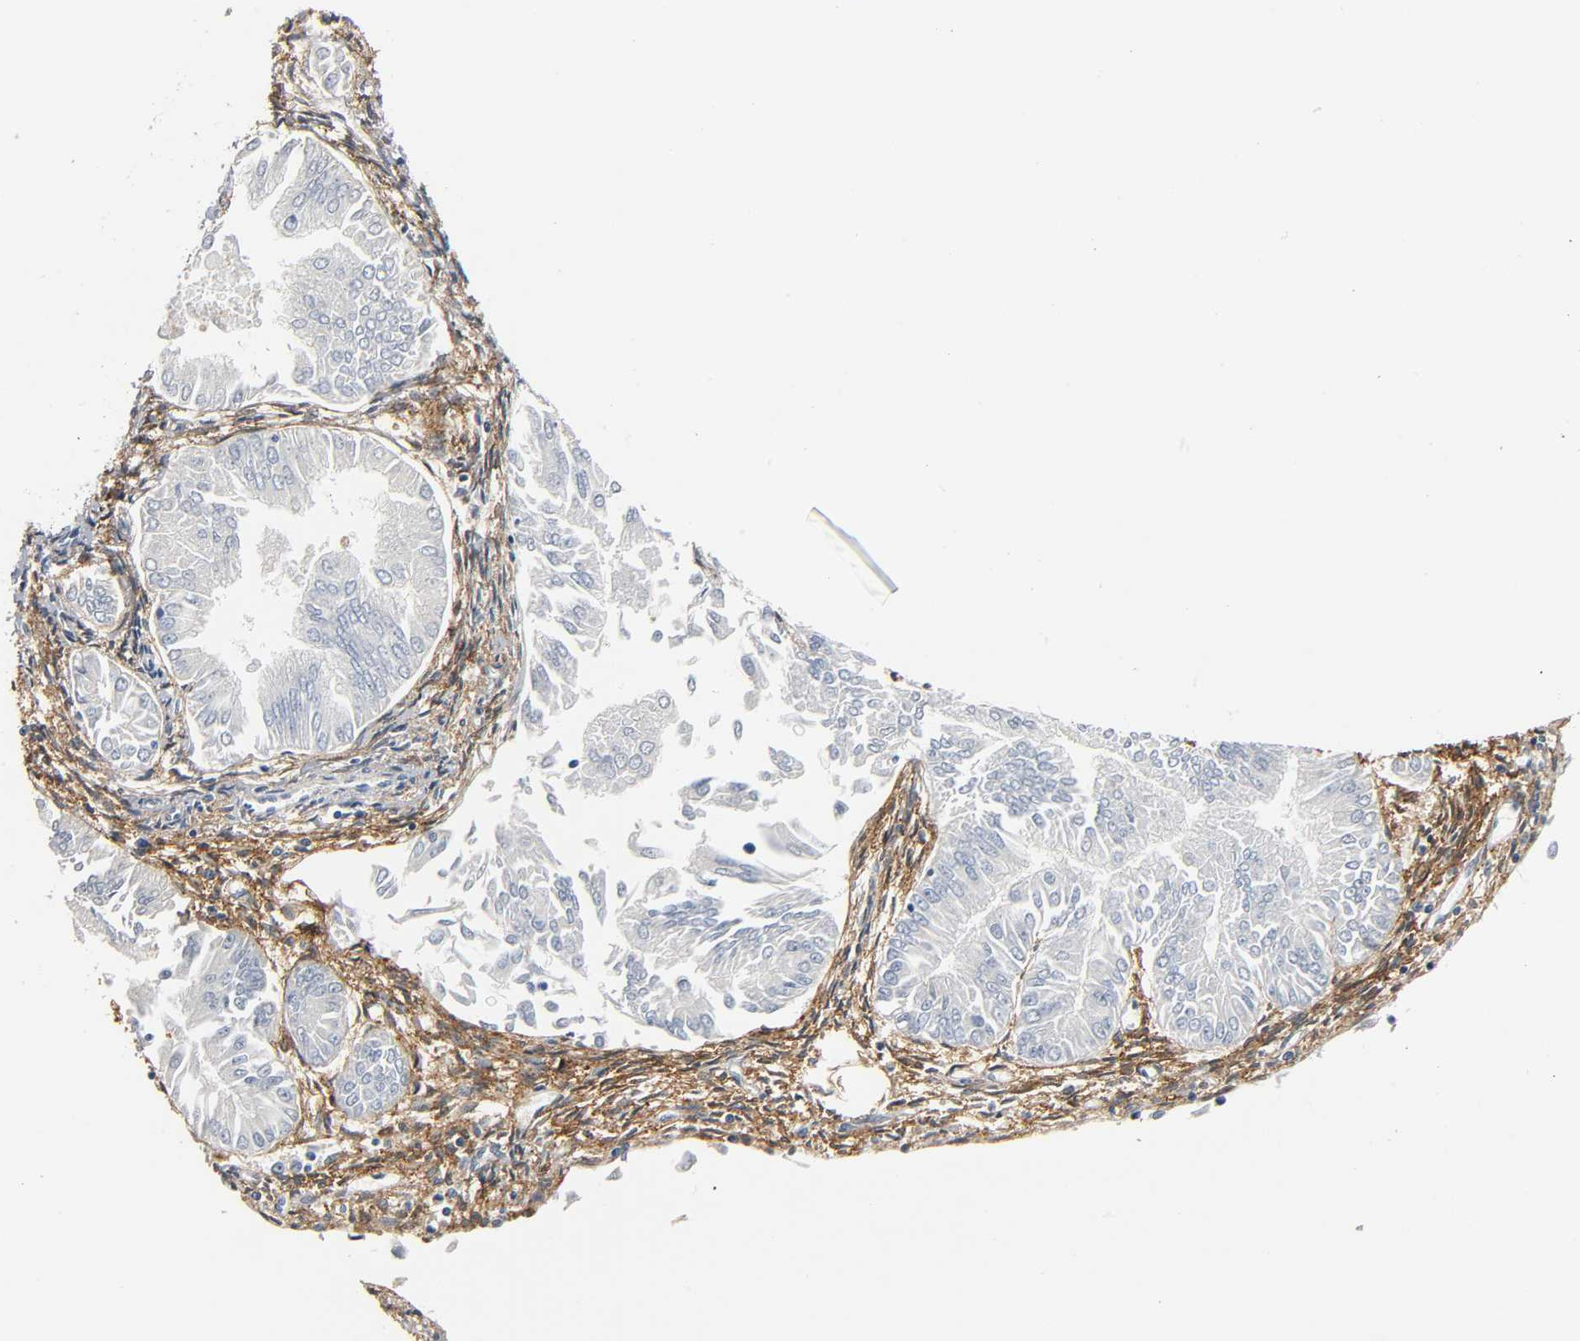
{"staining": {"intensity": "negative", "quantity": "none", "location": "none"}, "tissue": "endometrial cancer", "cell_type": "Tumor cells", "image_type": "cancer", "snomed": [{"axis": "morphology", "description": "Adenocarcinoma, NOS"}, {"axis": "topography", "description": "Endometrium"}], "caption": "An immunohistochemistry (IHC) photomicrograph of endometrial cancer is shown. There is no staining in tumor cells of endometrial cancer.", "gene": "ANPEP", "patient": {"sex": "female", "age": 53}}